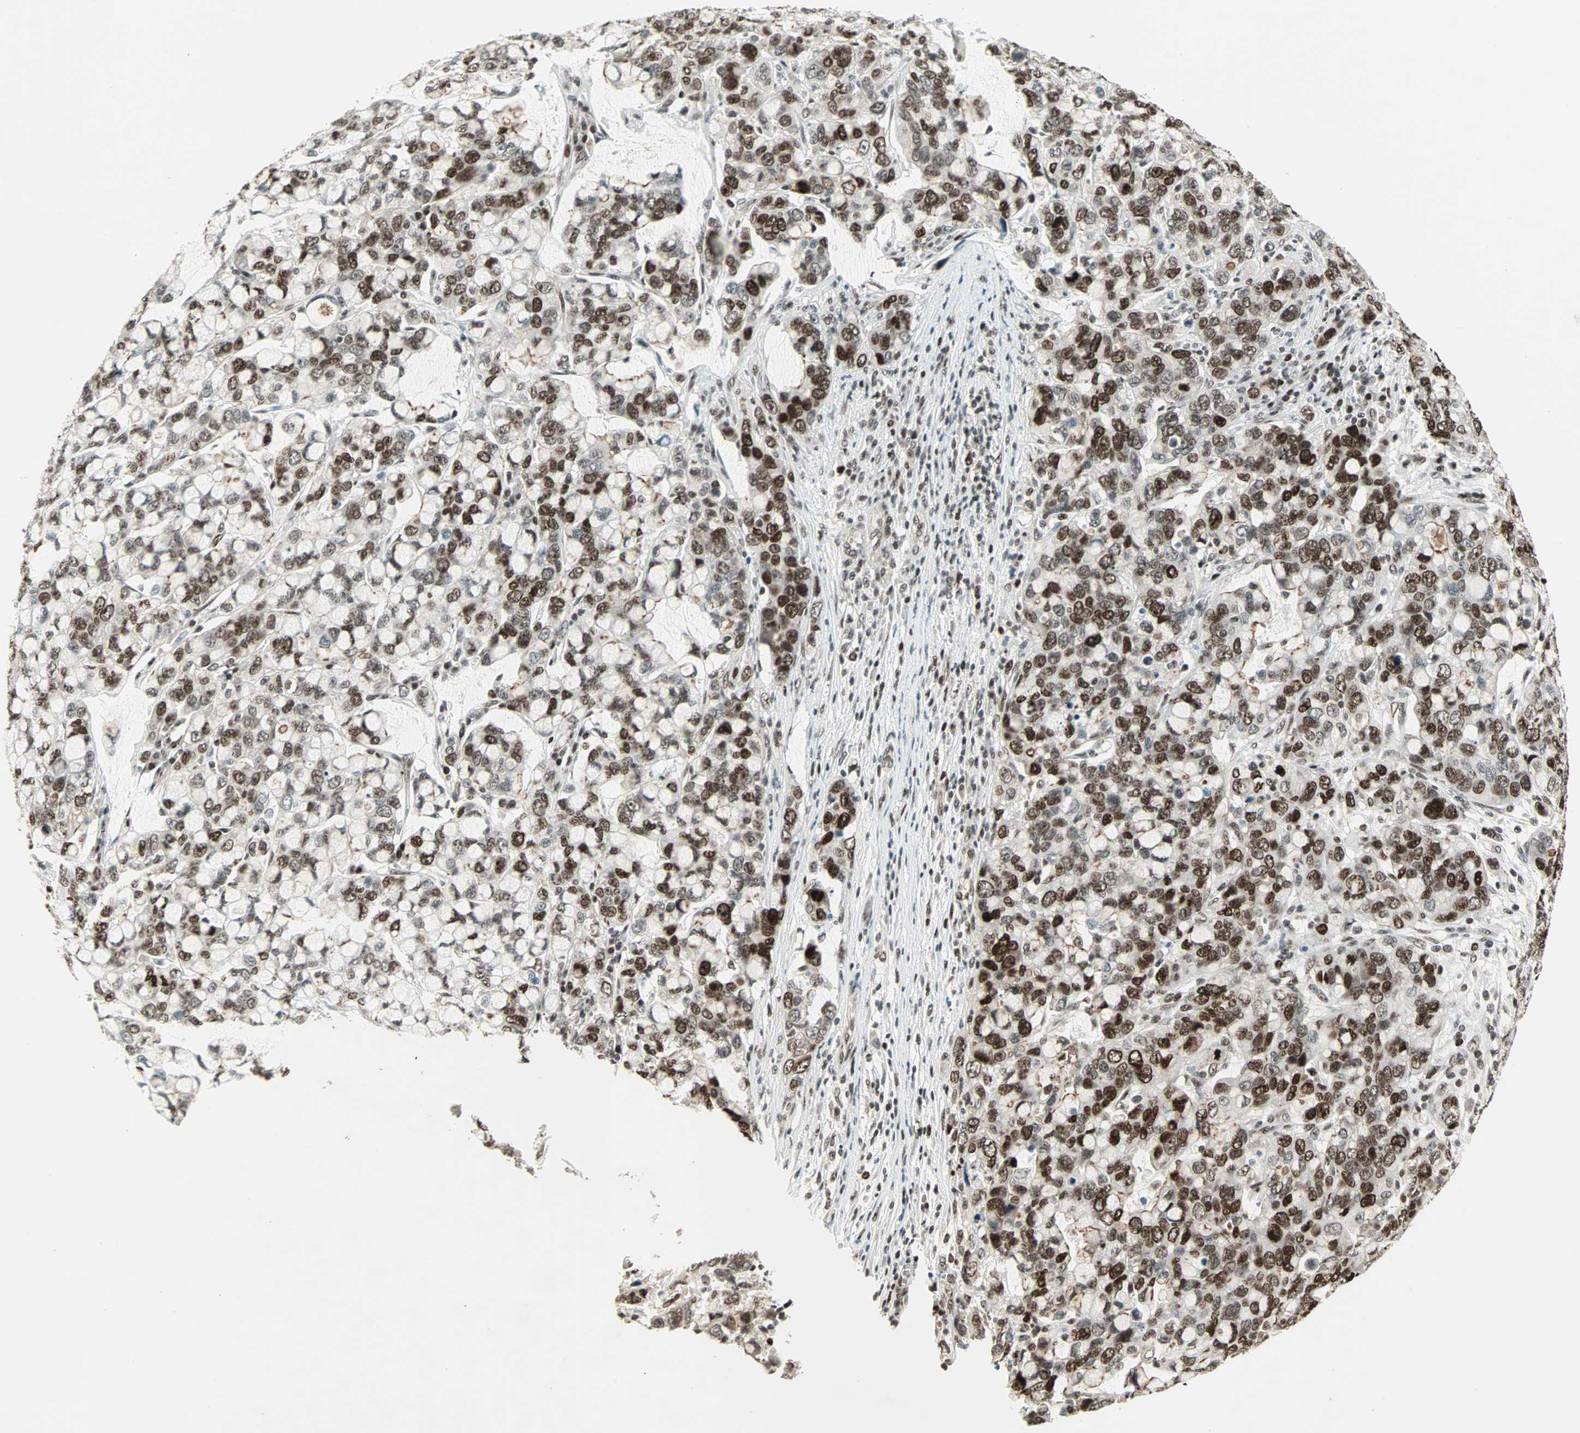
{"staining": {"intensity": "strong", "quantity": ">75%", "location": "nuclear"}, "tissue": "stomach cancer", "cell_type": "Tumor cells", "image_type": "cancer", "snomed": [{"axis": "morphology", "description": "Adenocarcinoma, NOS"}, {"axis": "topography", "description": "Stomach, lower"}], "caption": "A brown stain shows strong nuclear staining of a protein in adenocarcinoma (stomach) tumor cells.", "gene": "MDC1", "patient": {"sex": "male", "age": 84}}